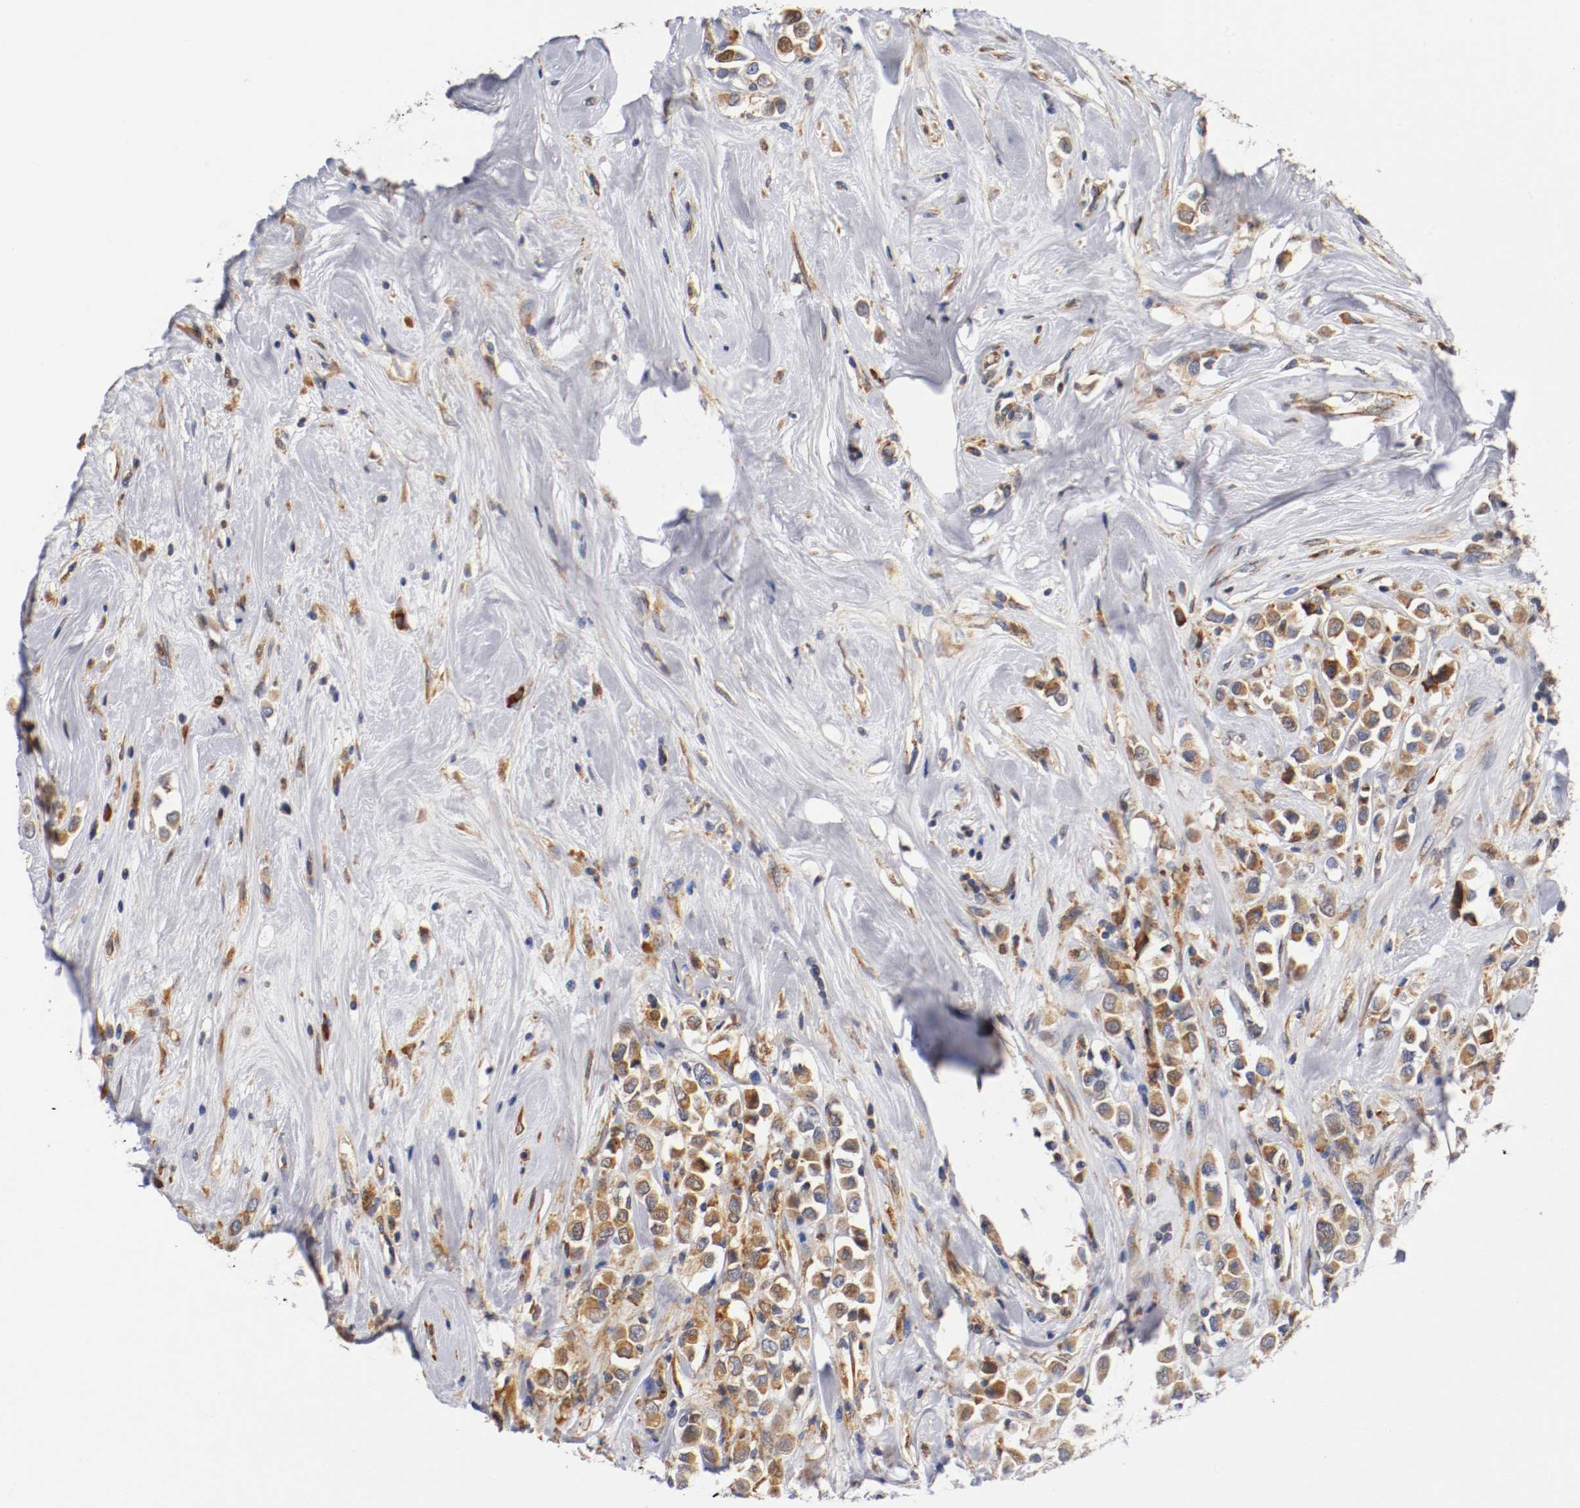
{"staining": {"intensity": "strong", "quantity": ">75%", "location": "cytoplasmic/membranous,nuclear"}, "tissue": "breast cancer", "cell_type": "Tumor cells", "image_type": "cancer", "snomed": [{"axis": "morphology", "description": "Duct carcinoma"}, {"axis": "topography", "description": "Breast"}], "caption": "Immunohistochemical staining of breast cancer shows strong cytoplasmic/membranous and nuclear protein staining in about >75% of tumor cells. (Brightfield microscopy of DAB IHC at high magnification).", "gene": "TNFSF13", "patient": {"sex": "female", "age": 61}}